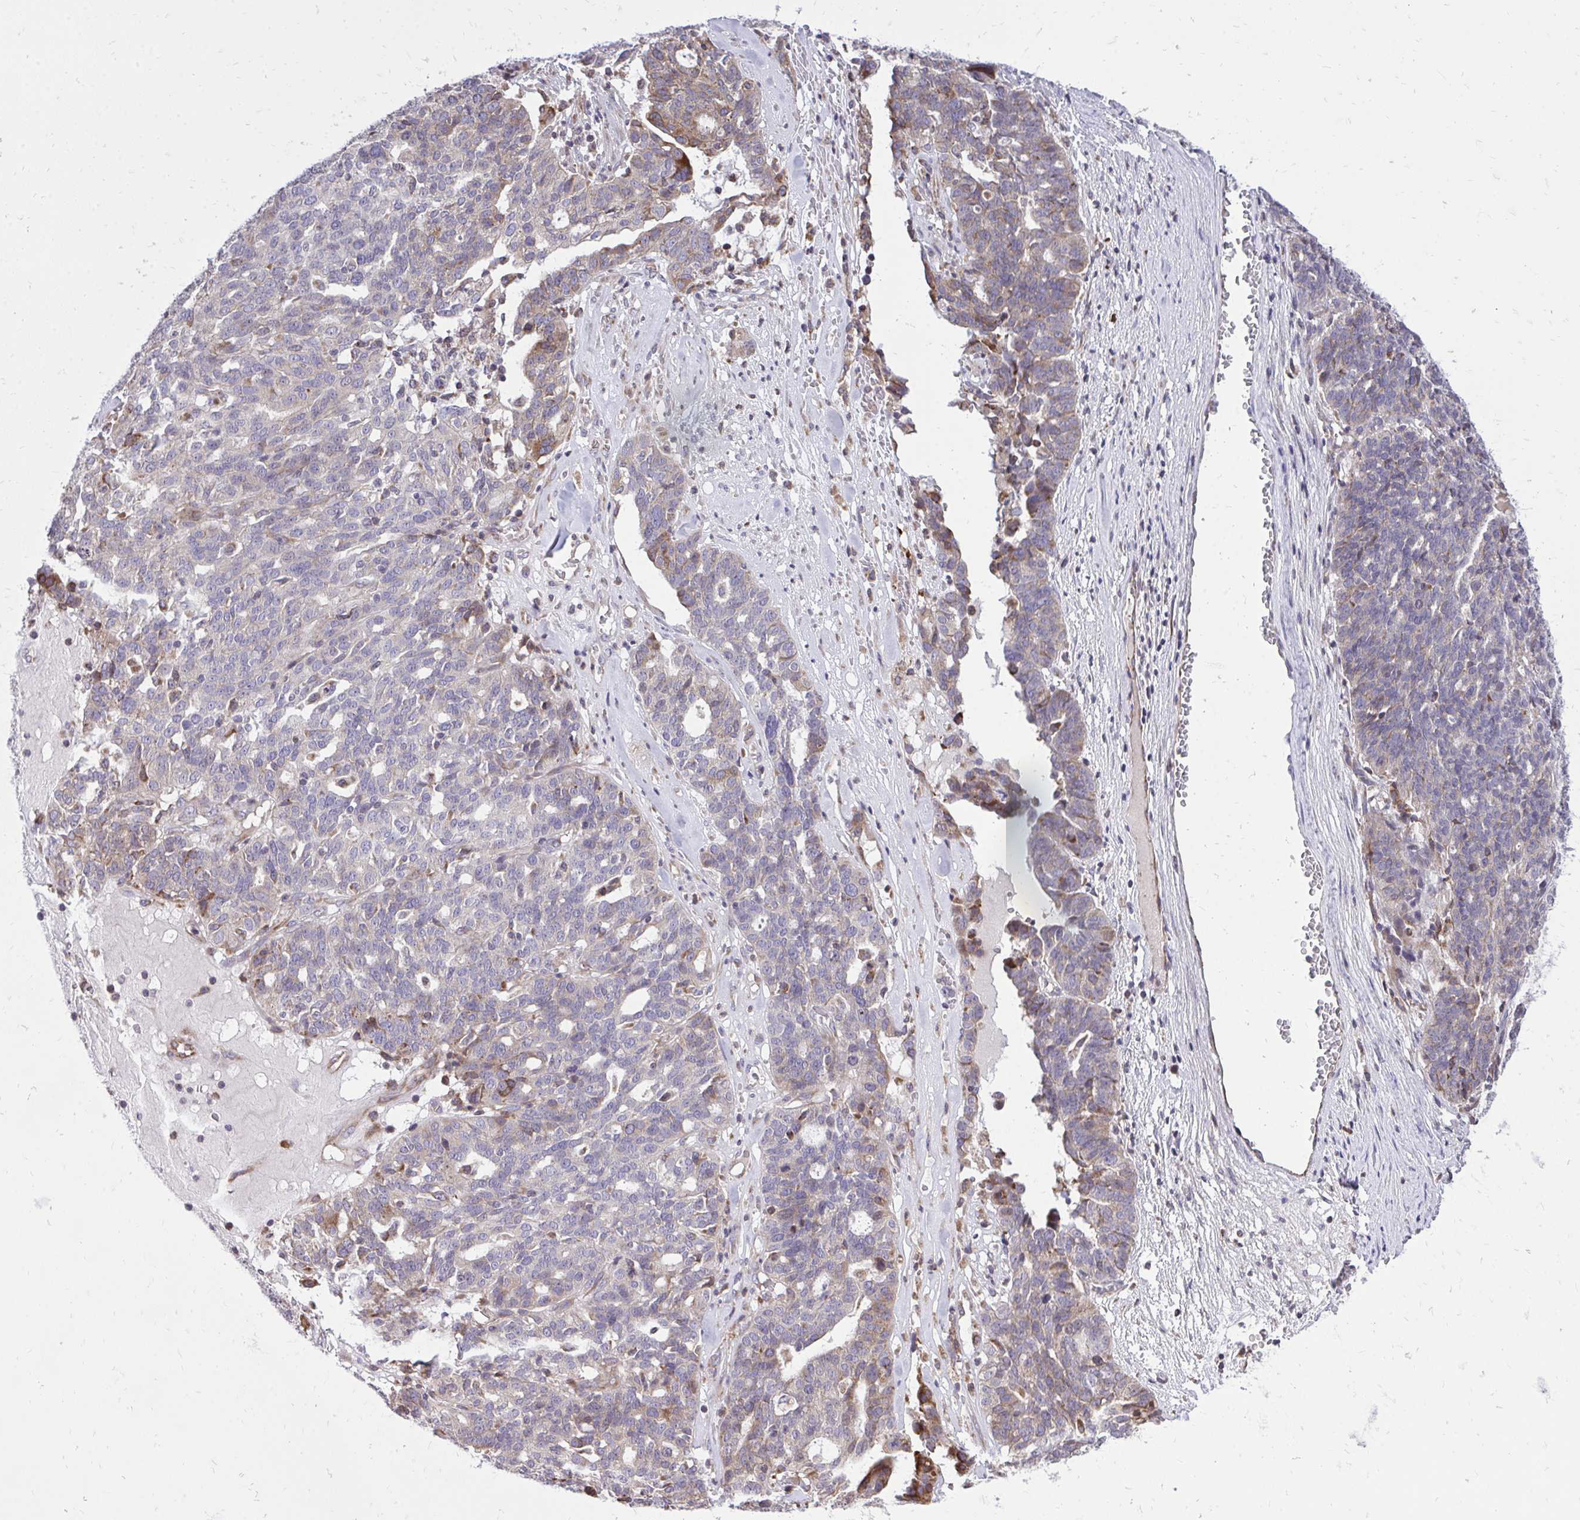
{"staining": {"intensity": "moderate", "quantity": "<25%", "location": "cytoplasmic/membranous"}, "tissue": "ovarian cancer", "cell_type": "Tumor cells", "image_type": "cancer", "snomed": [{"axis": "morphology", "description": "Cystadenocarcinoma, serous, NOS"}, {"axis": "topography", "description": "Ovary"}], "caption": "An immunohistochemistry histopathology image of neoplastic tissue is shown. Protein staining in brown highlights moderate cytoplasmic/membranous positivity in serous cystadenocarcinoma (ovarian) within tumor cells.", "gene": "METTL9", "patient": {"sex": "female", "age": 59}}